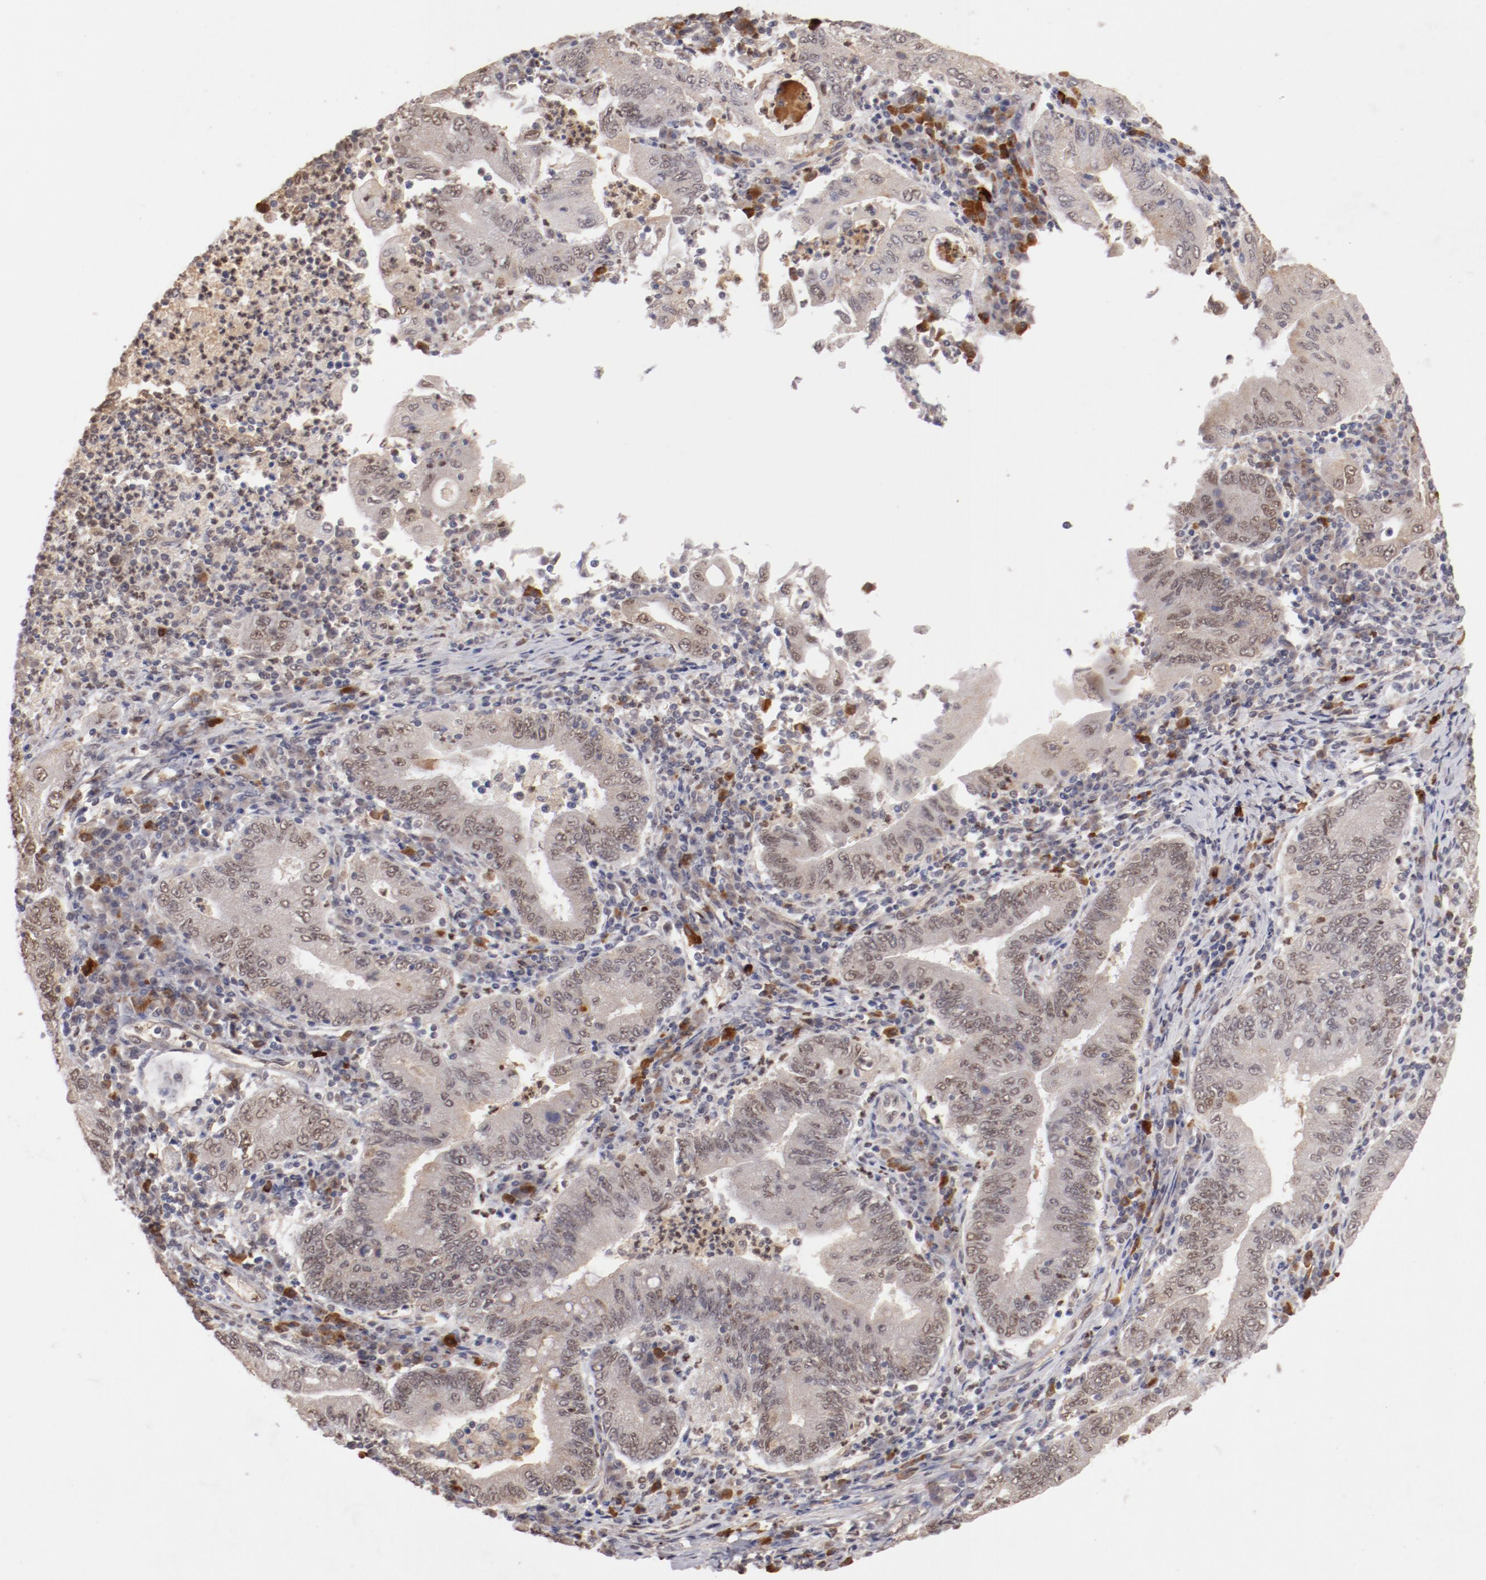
{"staining": {"intensity": "weak", "quantity": "25%-75%", "location": "nuclear"}, "tissue": "stomach cancer", "cell_type": "Tumor cells", "image_type": "cancer", "snomed": [{"axis": "morphology", "description": "Normal tissue, NOS"}, {"axis": "morphology", "description": "Adenocarcinoma, NOS"}, {"axis": "topography", "description": "Esophagus"}, {"axis": "topography", "description": "Stomach, upper"}, {"axis": "topography", "description": "Peripheral nerve tissue"}], "caption": "Protein positivity by IHC exhibits weak nuclear staining in about 25%-75% of tumor cells in stomach cancer (adenocarcinoma).", "gene": "NFE2", "patient": {"sex": "male", "age": 62}}